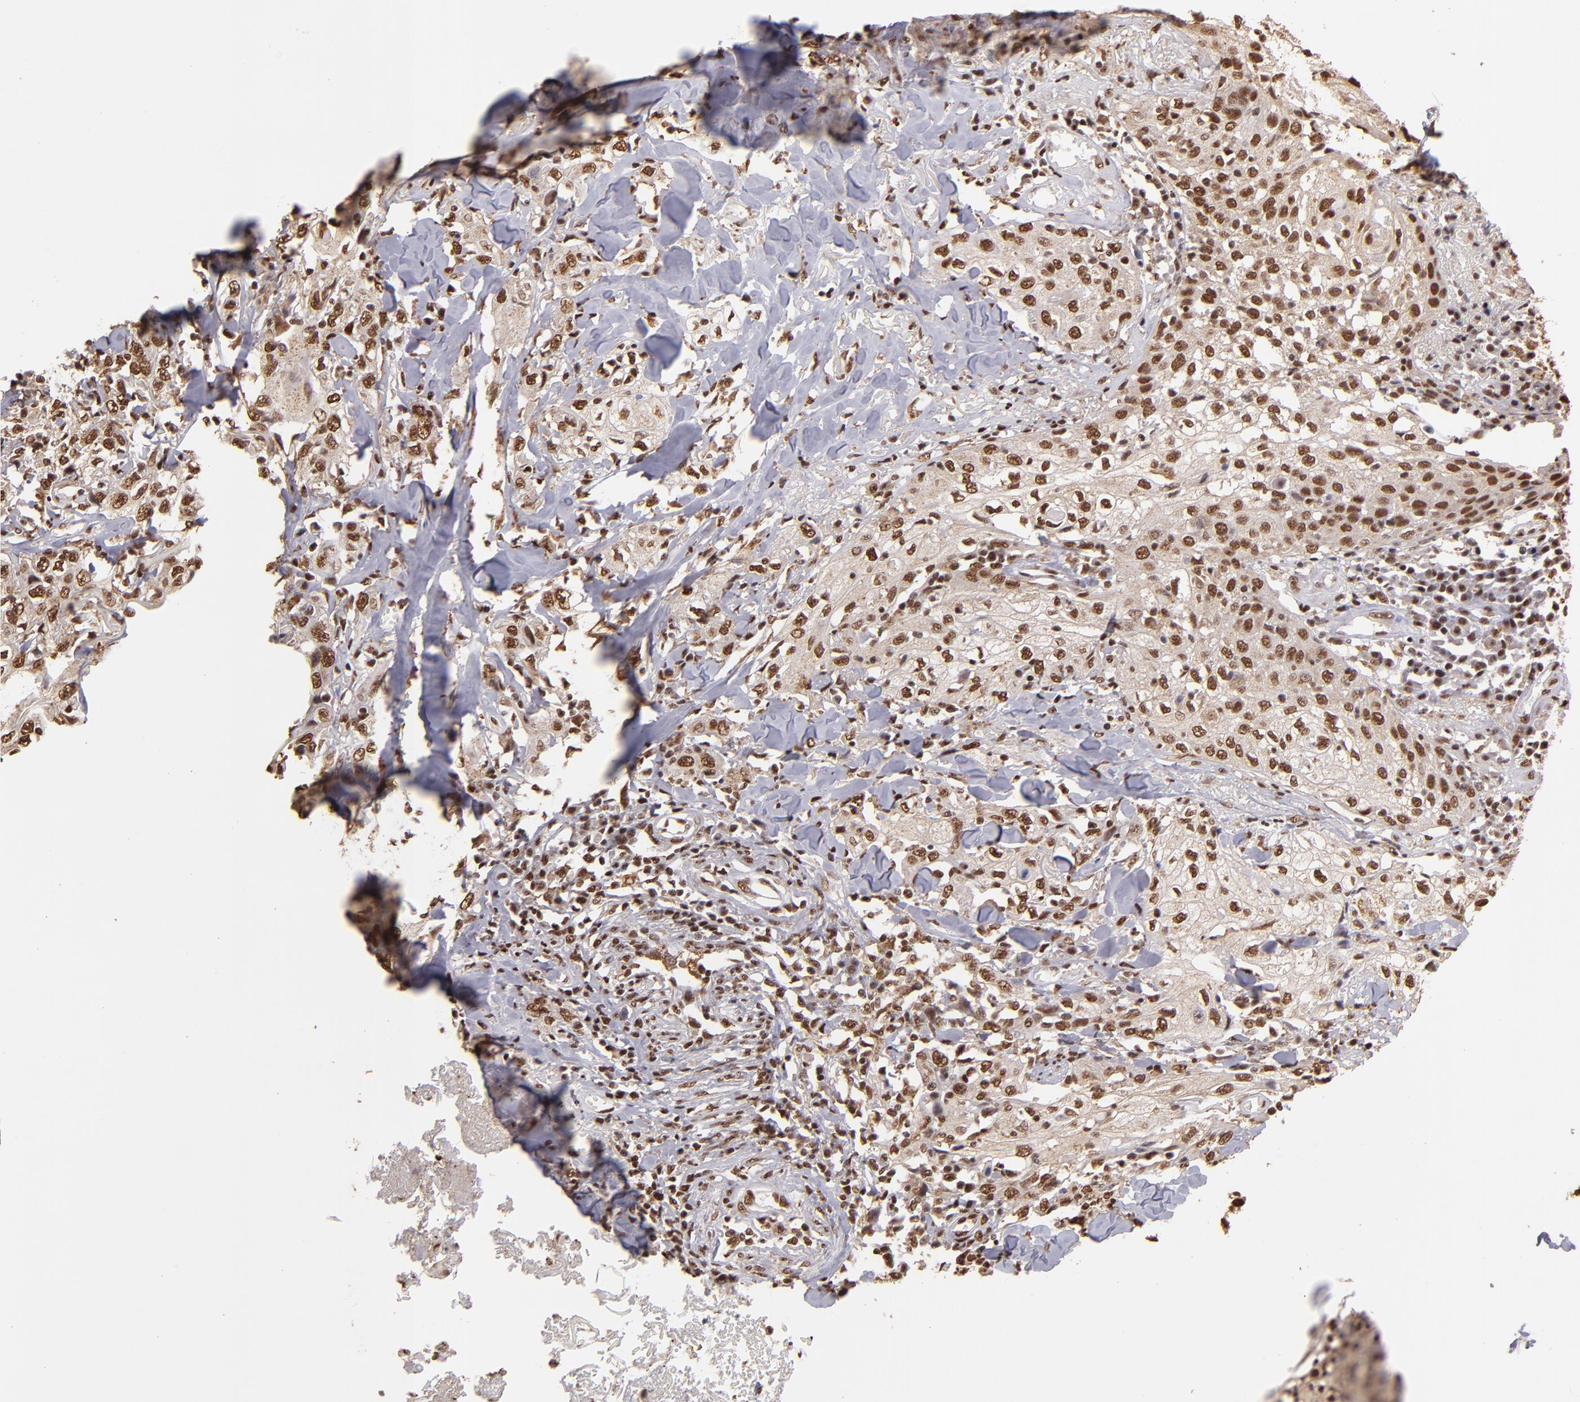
{"staining": {"intensity": "moderate", "quantity": ">75%", "location": "cytoplasmic/membranous,nuclear"}, "tissue": "skin cancer", "cell_type": "Tumor cells", "image_type": "cancer", "snomed": [{"axis": "morphology", "description": "Squamous cell carcinoma, NOS"}, {"axis": "topography", "description": "Skin"}], "caption": "Immunohistochemical staining of skin cancer reveals medium levels of moderate cytoplasmic/membranous and nuclear protein staining in approximately >75% of tumor cells.", "gene": "SP1", "patient": {"sex": "male", "age": 24}}